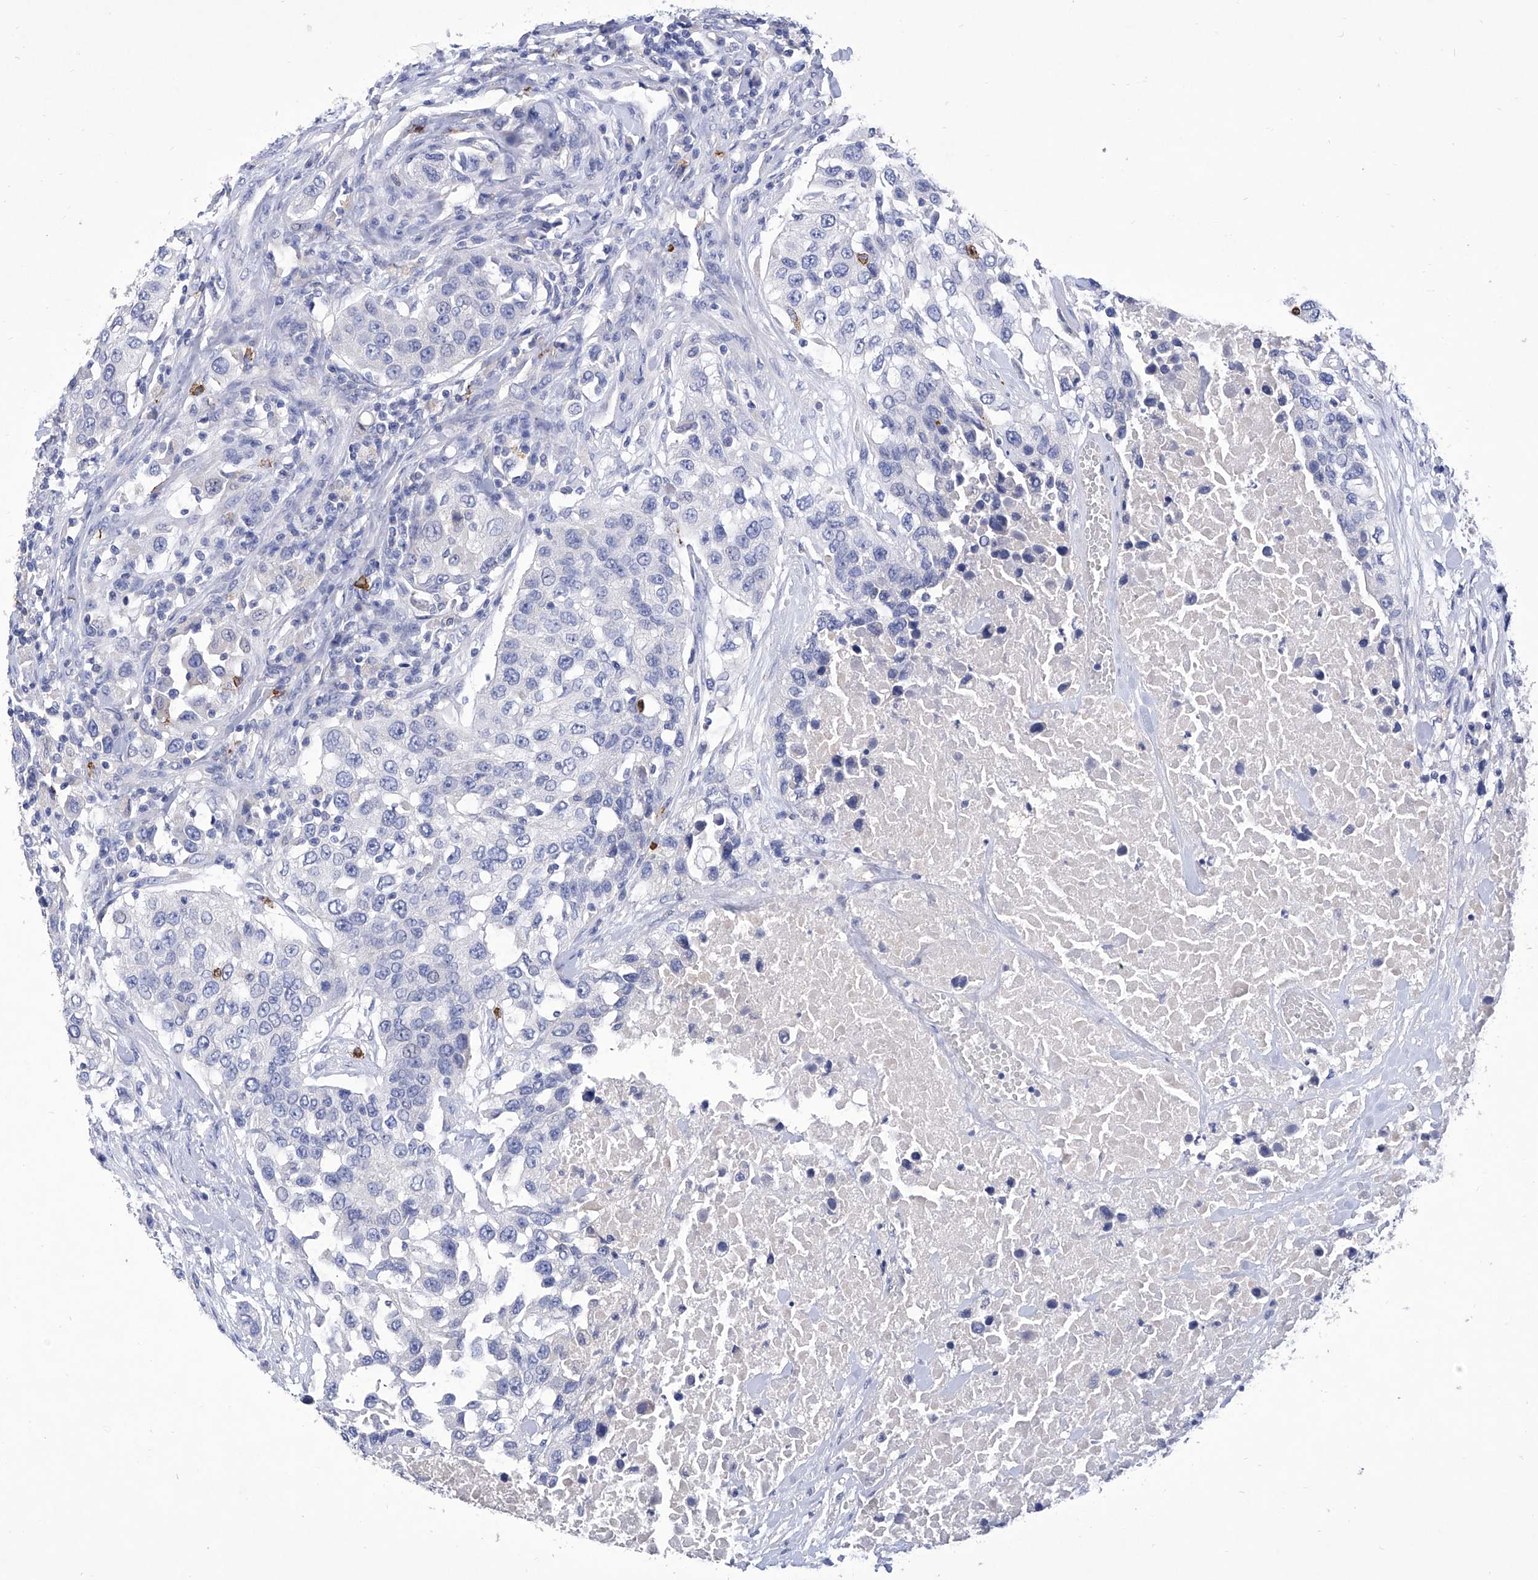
{"staining": {"intensity": "negative", "quantity": "none", "location": "none"}, "tissue": "urothelial cancer", "cell_type": "Tumor cells", "image_type": "cancer", "snomed": [{"axis": "morphology", "description": "Urothelial carcinoma, High grade"}, {"axis": "topography", "description": "Urinary bladder"}], "caption": "High-grade urothelial carcinoma was stained to show a protein in brown. There is no significant positivity in tumor cells.", "gene": "IFNL2", "patient": {"sex": "female", "age": 80}}